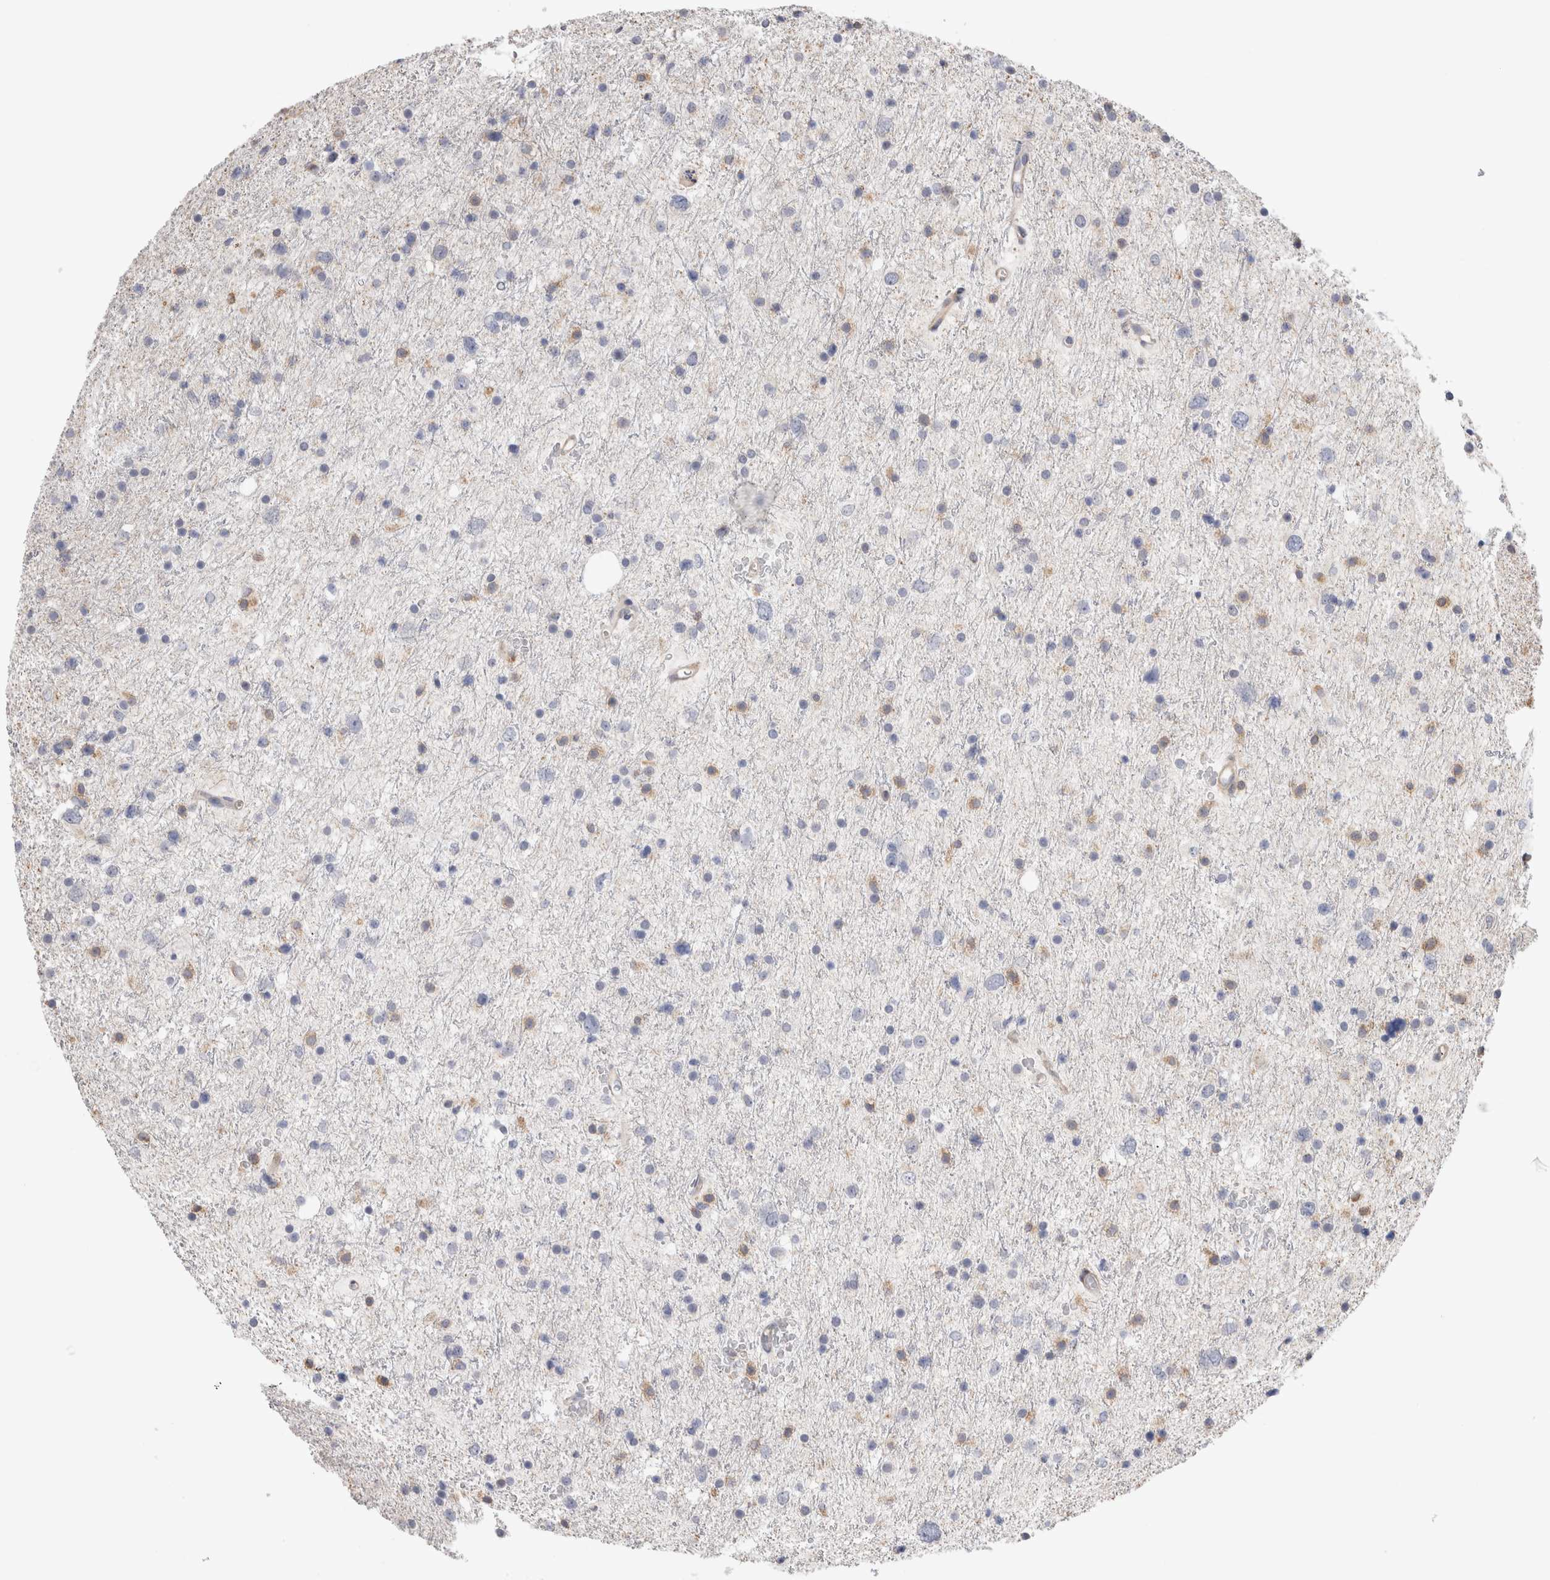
{"staining": {"intensity": "weak", "quantity": "<25%", "location": "cytoplasmic/membranous"}, "tissue": "glioma", "cell_type": "Tumor cells", "image_type": "cancer", "snomed": [{"axis": "morphology", "description": "Glioma, malignant, Low grade"}, {"axis": "topography", "description": "Brain"}], "caption": "A photomicrograph of glioma stained for a protein demonstrates no brown staining in tumor cells.", "gene": "SMAP2", "patient": {"sex": "female", "age": 37}}